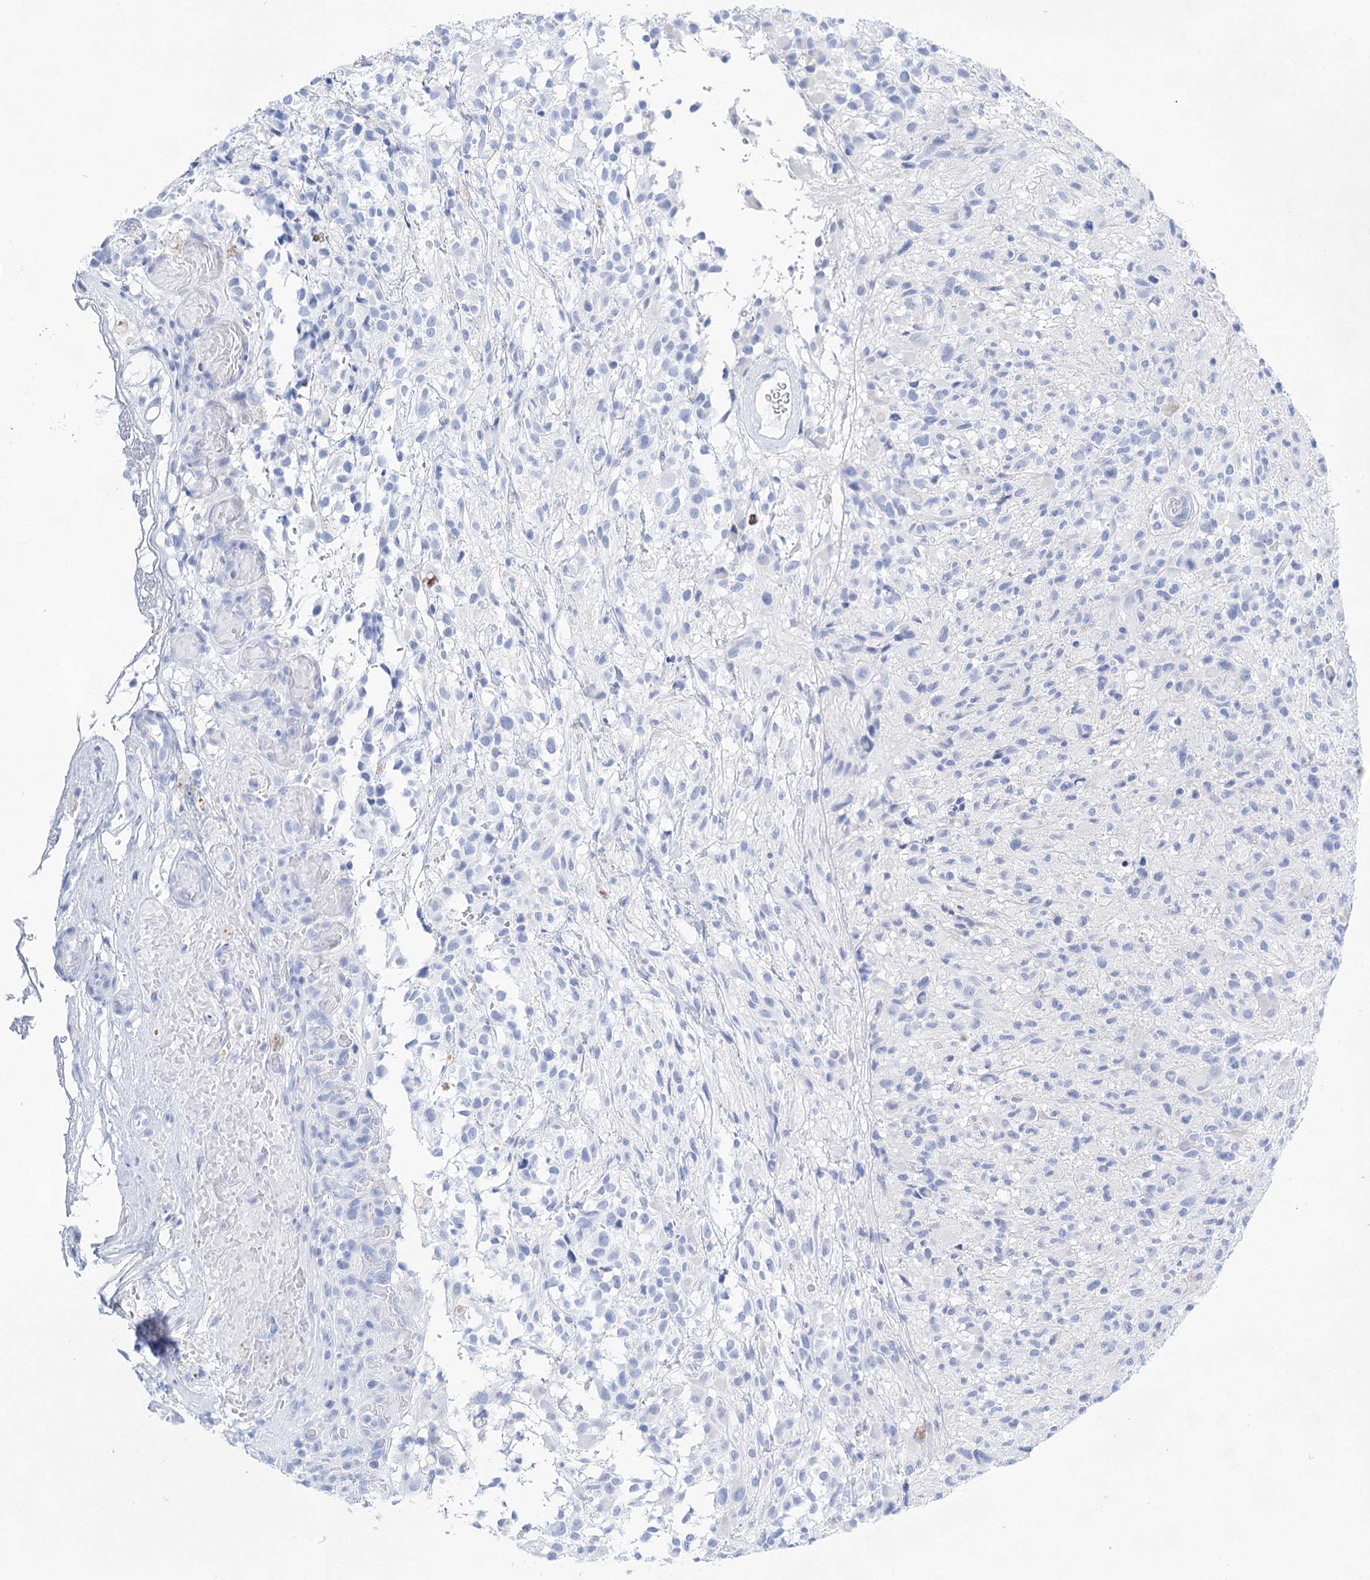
{"staining": {"intensity": "negative", "quantity": "none", "location": "none"}, "tissue": "glioma", "cell_type": "Tumor cells", "image_type": "cancer", "snomed": [{"axis": "morphology", "description": "Glioma, malignant, High grade"}, {"axis": "morphology", "description": "Glioblastoma, NOS"}, {"axis": "topography", "description": "Brain"}], "caption": "IHC of human glioblastoma shows no staining in tumor cells.", "gene": "LALBA", "patient": {"sex": "male", "age": 60}}